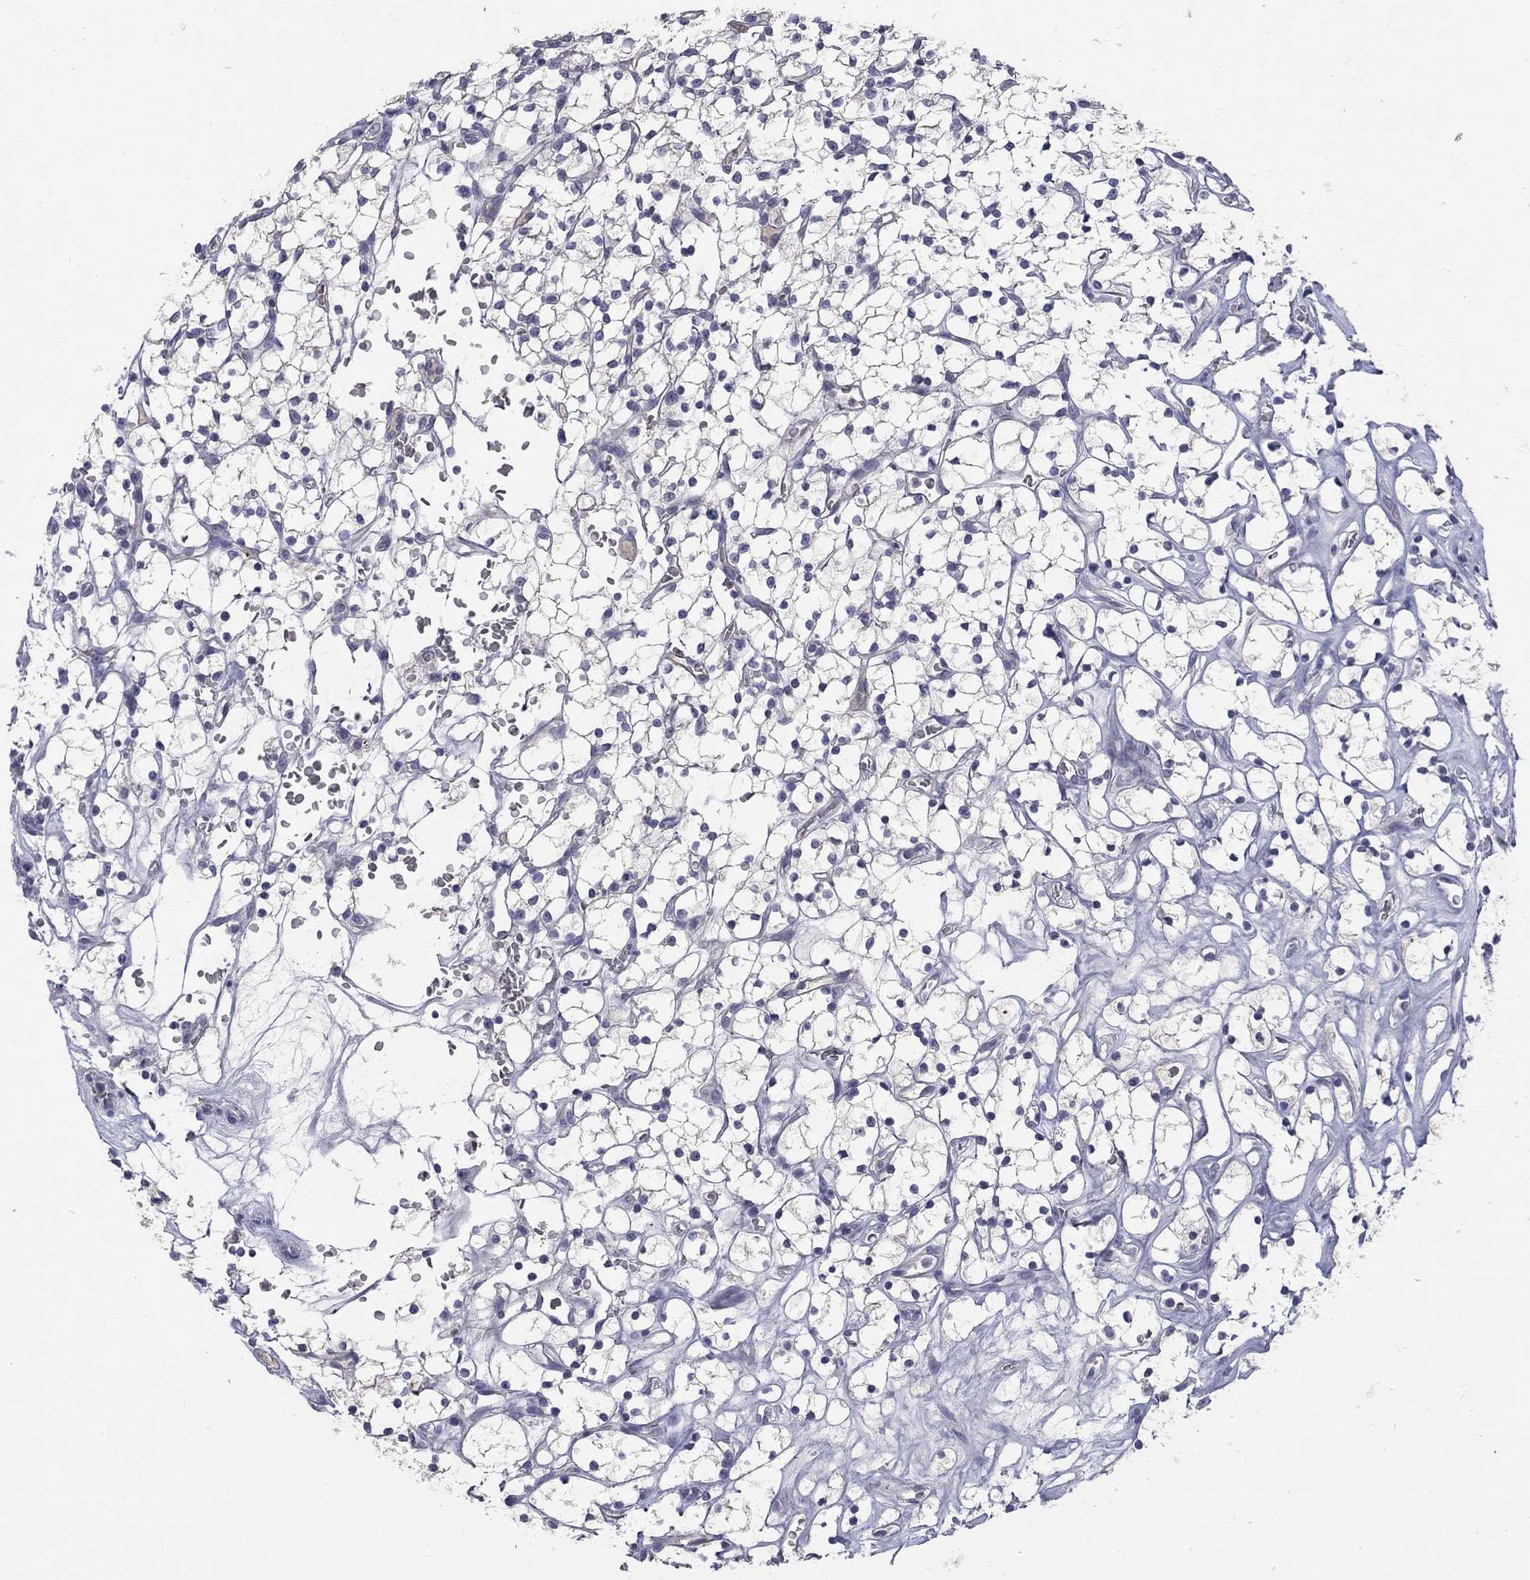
{"staining": {"intensity": "negative", "quantity": "none", "location": "none"}, "tissue": "renal cancer", "cell_type": "Tumor cells", "image_type": "cancer", "snomed": [{"axis": "morphology", "description": "Adenocarcinoma, NOS"}, {"axis": "topography", "description": "Kidney"}], "caption": "A histopathology image of human renal adenocarcinoma is negative for staining in tumor cells. The staining is performed using DAB (3,3'-diaminobenzidine) brown chromogen with nuclei counter-stained in using hematoxylin.", "gene": "PTH1R", "patient": {"sex": "female", "age": 64}}